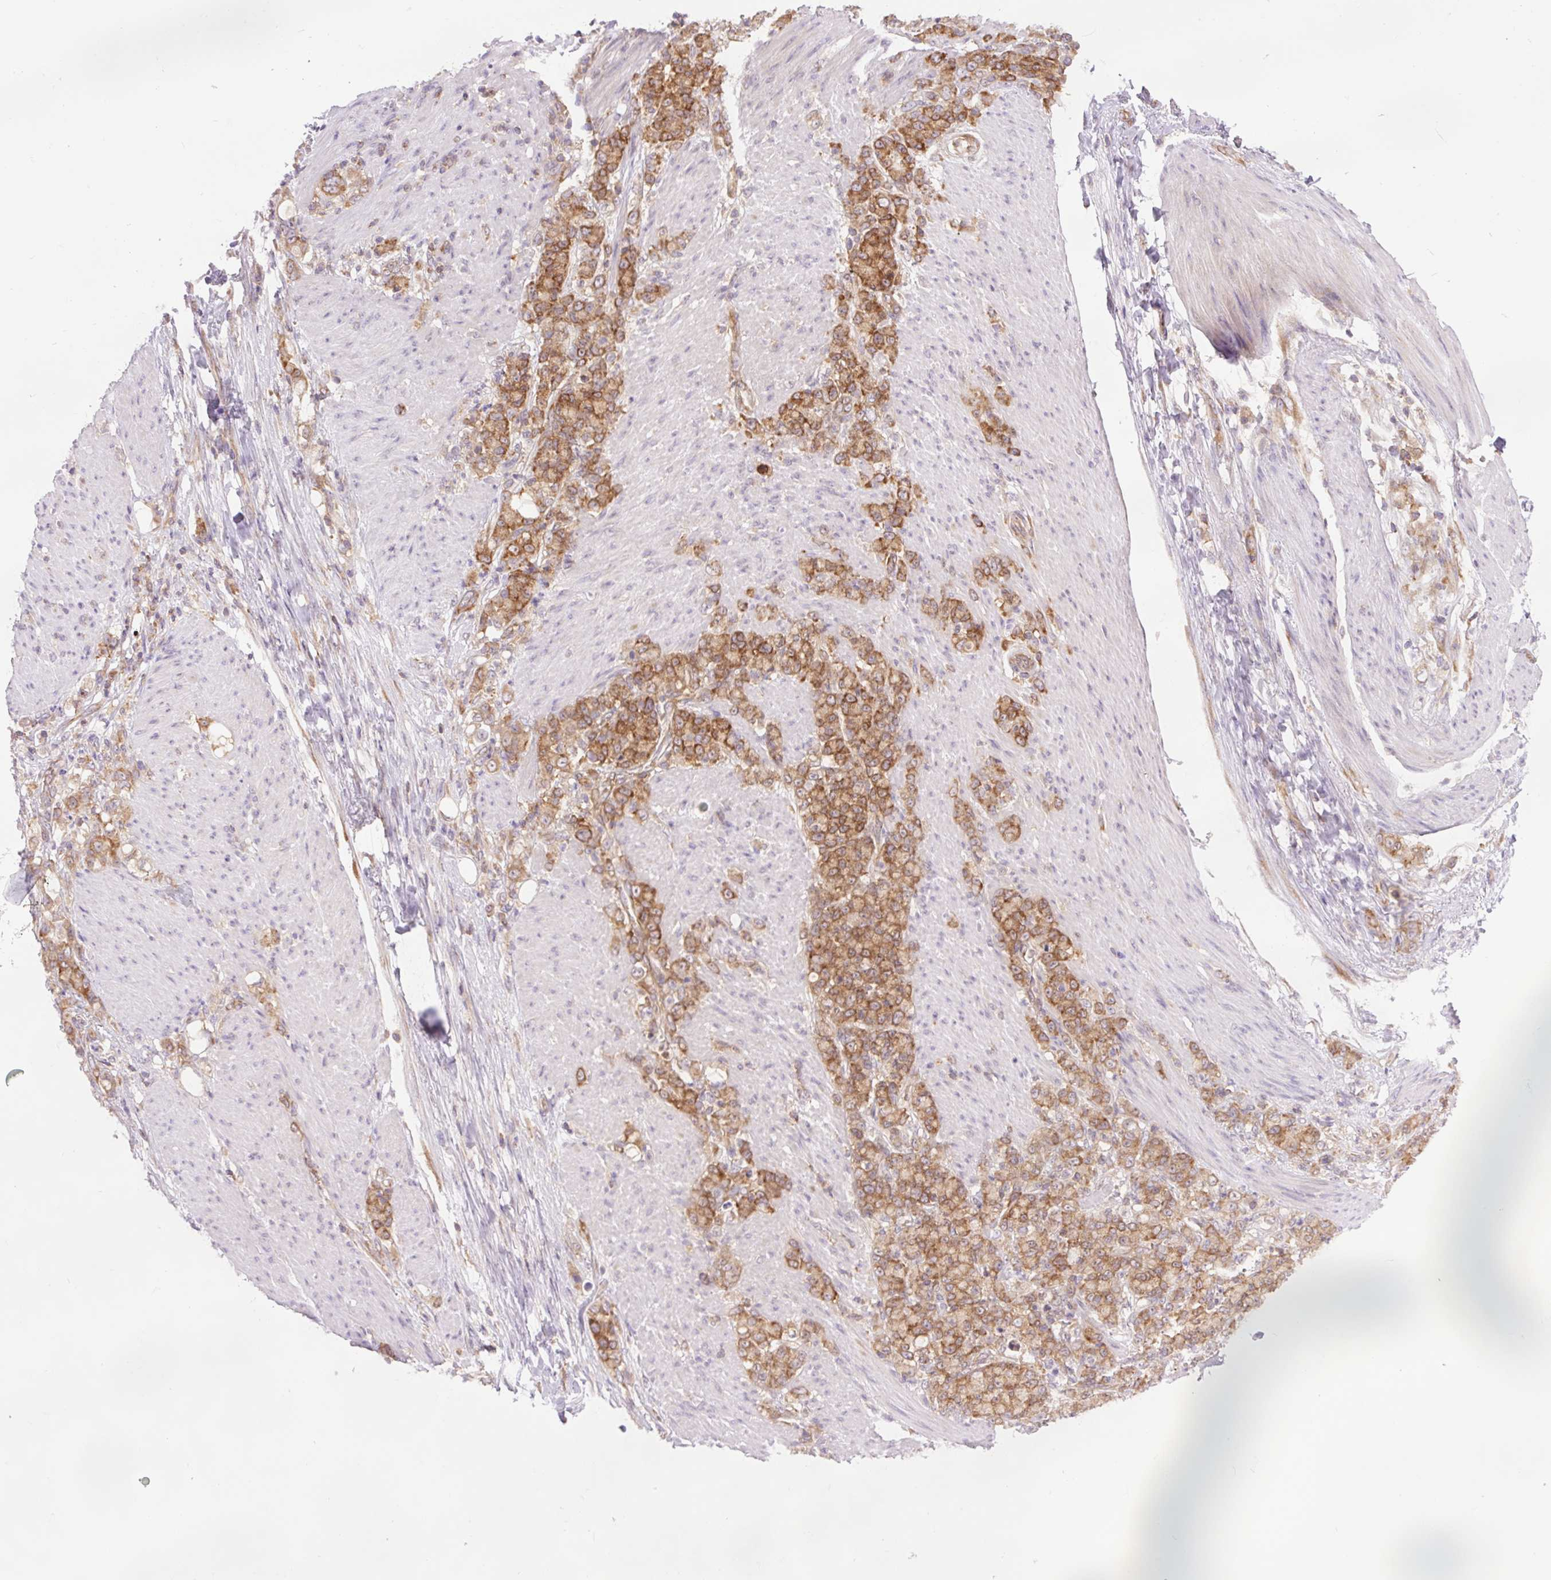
{"staining": {"intensity": "moderate", "quantity": ">75%", "location": "cytoplasmic/membranous"}, "tissue": "stomach cancer", "cell_type": "Tumor cells", "image_type": "cancer", "snomed": [{"axis": "morphology", "description": "Adenocarcinoma, NOS"}, {"axis": "topography", "description": "Stomach"}], "caption": "Stomach adenocarcinoma was stained to show a protein in brown. There is medium levels of moderate cytoplasmic/membranous expression in about >75% of tumor cells. Using DAB (brown) and hematoxylin (blue) stains, captured at high magnification using brightfield microscopy.", "gene": "MINK1", "patient": {"sex": "female", "age": 79}}